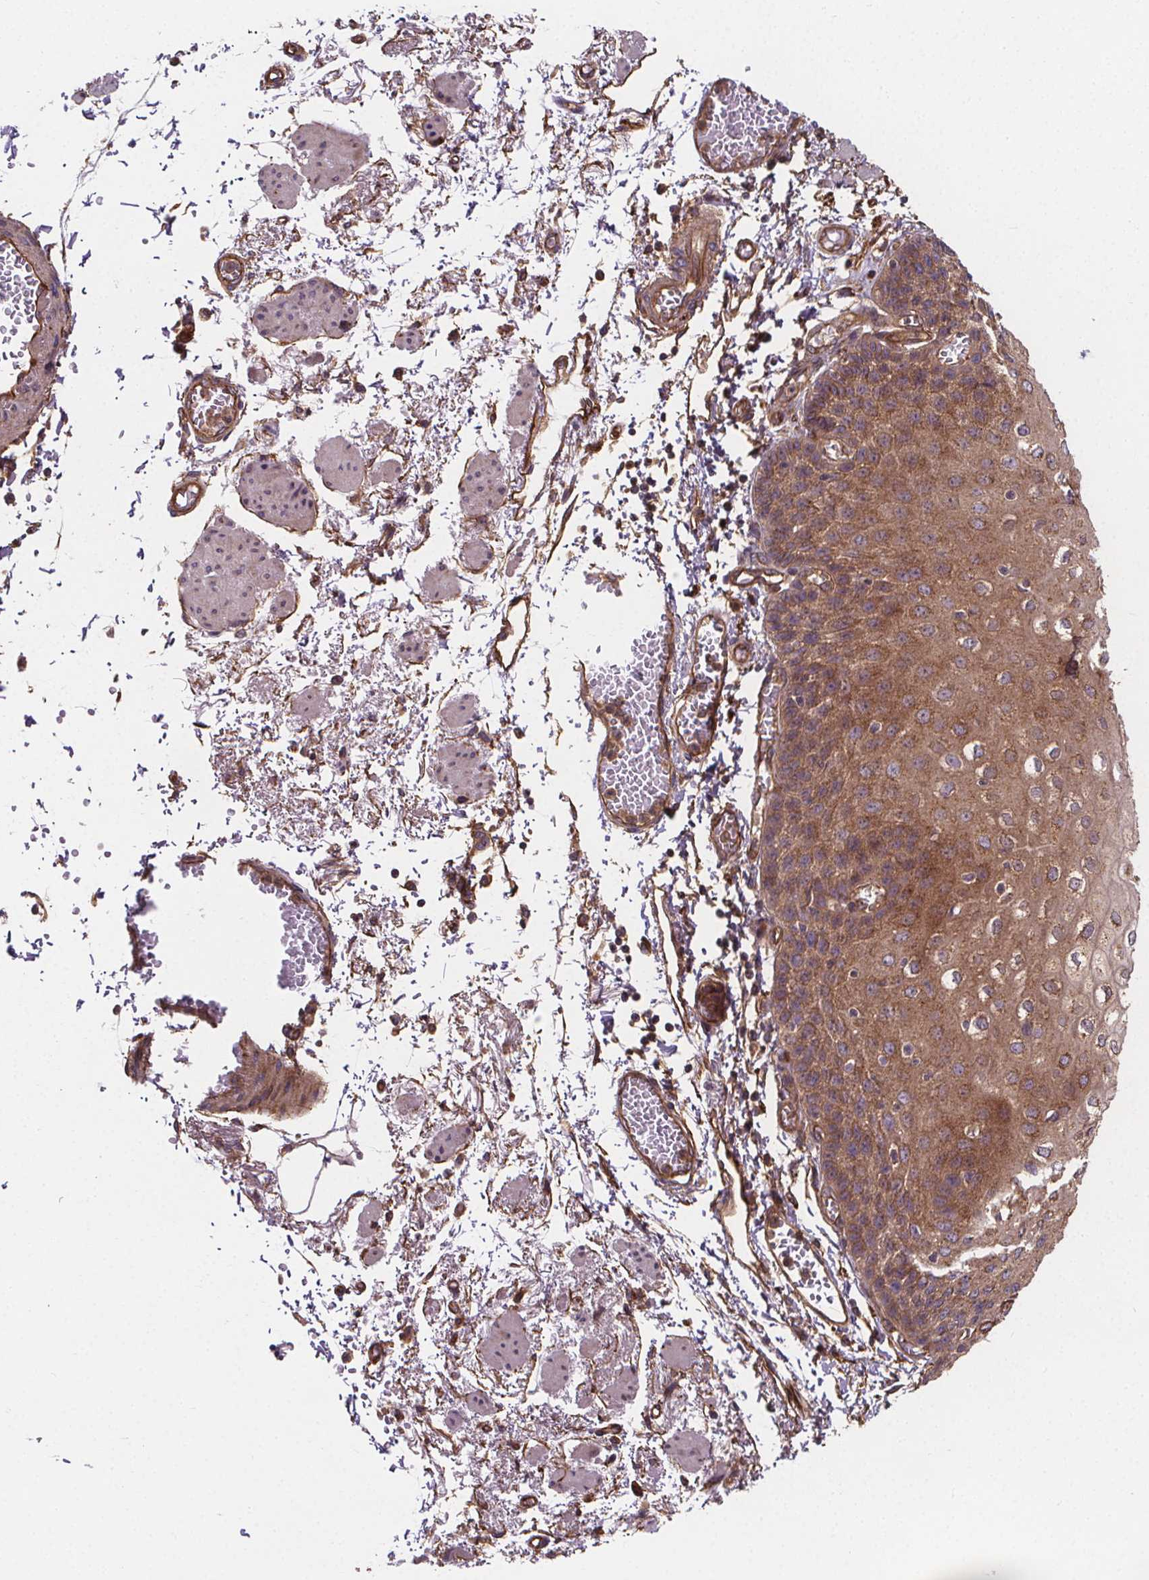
{"staining": {"intensity": "moderate", "quantity": ">75%", "location": "cytoplasmic/membranous"}, "tissue": "esophagus", "cell_type": "Squamous epithelial cells", "image_type": "normal", "snomed": [{"axis": "morphology", "description": "Normal tissue, NOS"}, {"axis": "morphology", "description": "Adenocarcinoma, NOS"}, {"axis": "topography", "description": "Esophagus"}], "caption": "Immunohistochemical staining of unremarkable esophagus demonstrates medium levels of moderate cytoplasmic/membranous staining in about >75% of squamous epithelial cells. (brown staining indicates protein expression, while blue staining denotes nuclei).", "gene": "CLINT1", "patient": {"sex": "male", "age": 81}}